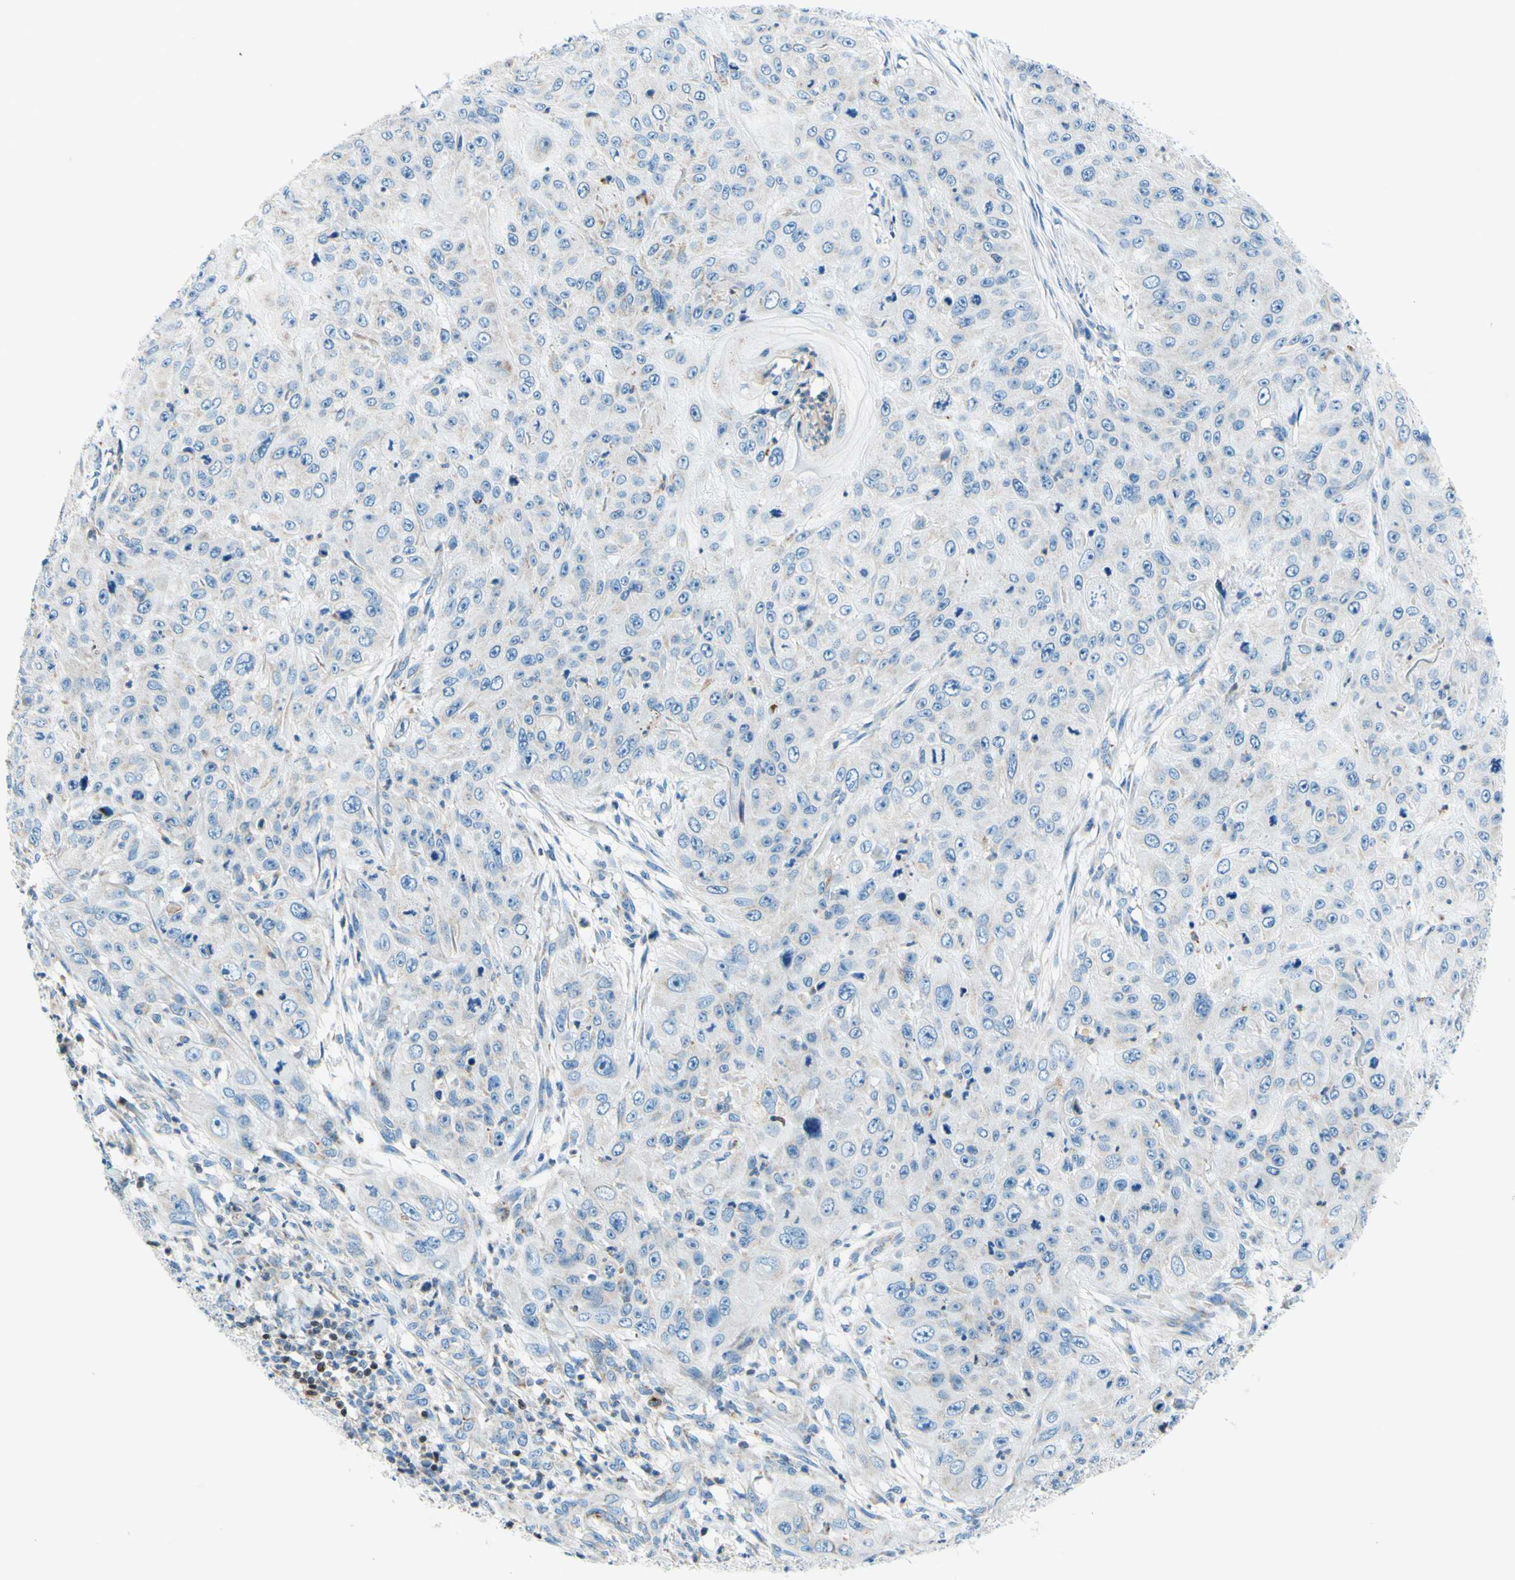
{"staining": {"intensity": "negative", "quantity": "none", "location": "none"}, "tissue": "skin cancer", "cell_type": "Tumor cells", "image_type": "cancer", "snomed": [{"axis": "morphology", "description": "Squamous cell carcinoma, NOS"}, {"axis": "topography", "description": "Skin"}], "caption": "Human squamous cell carcinoma (skin) stained for a protein using immunohistochemistry shows no staining in tumor cells.", "gene": "CBX7", "patient": {"sex": "female", "age": 80}}